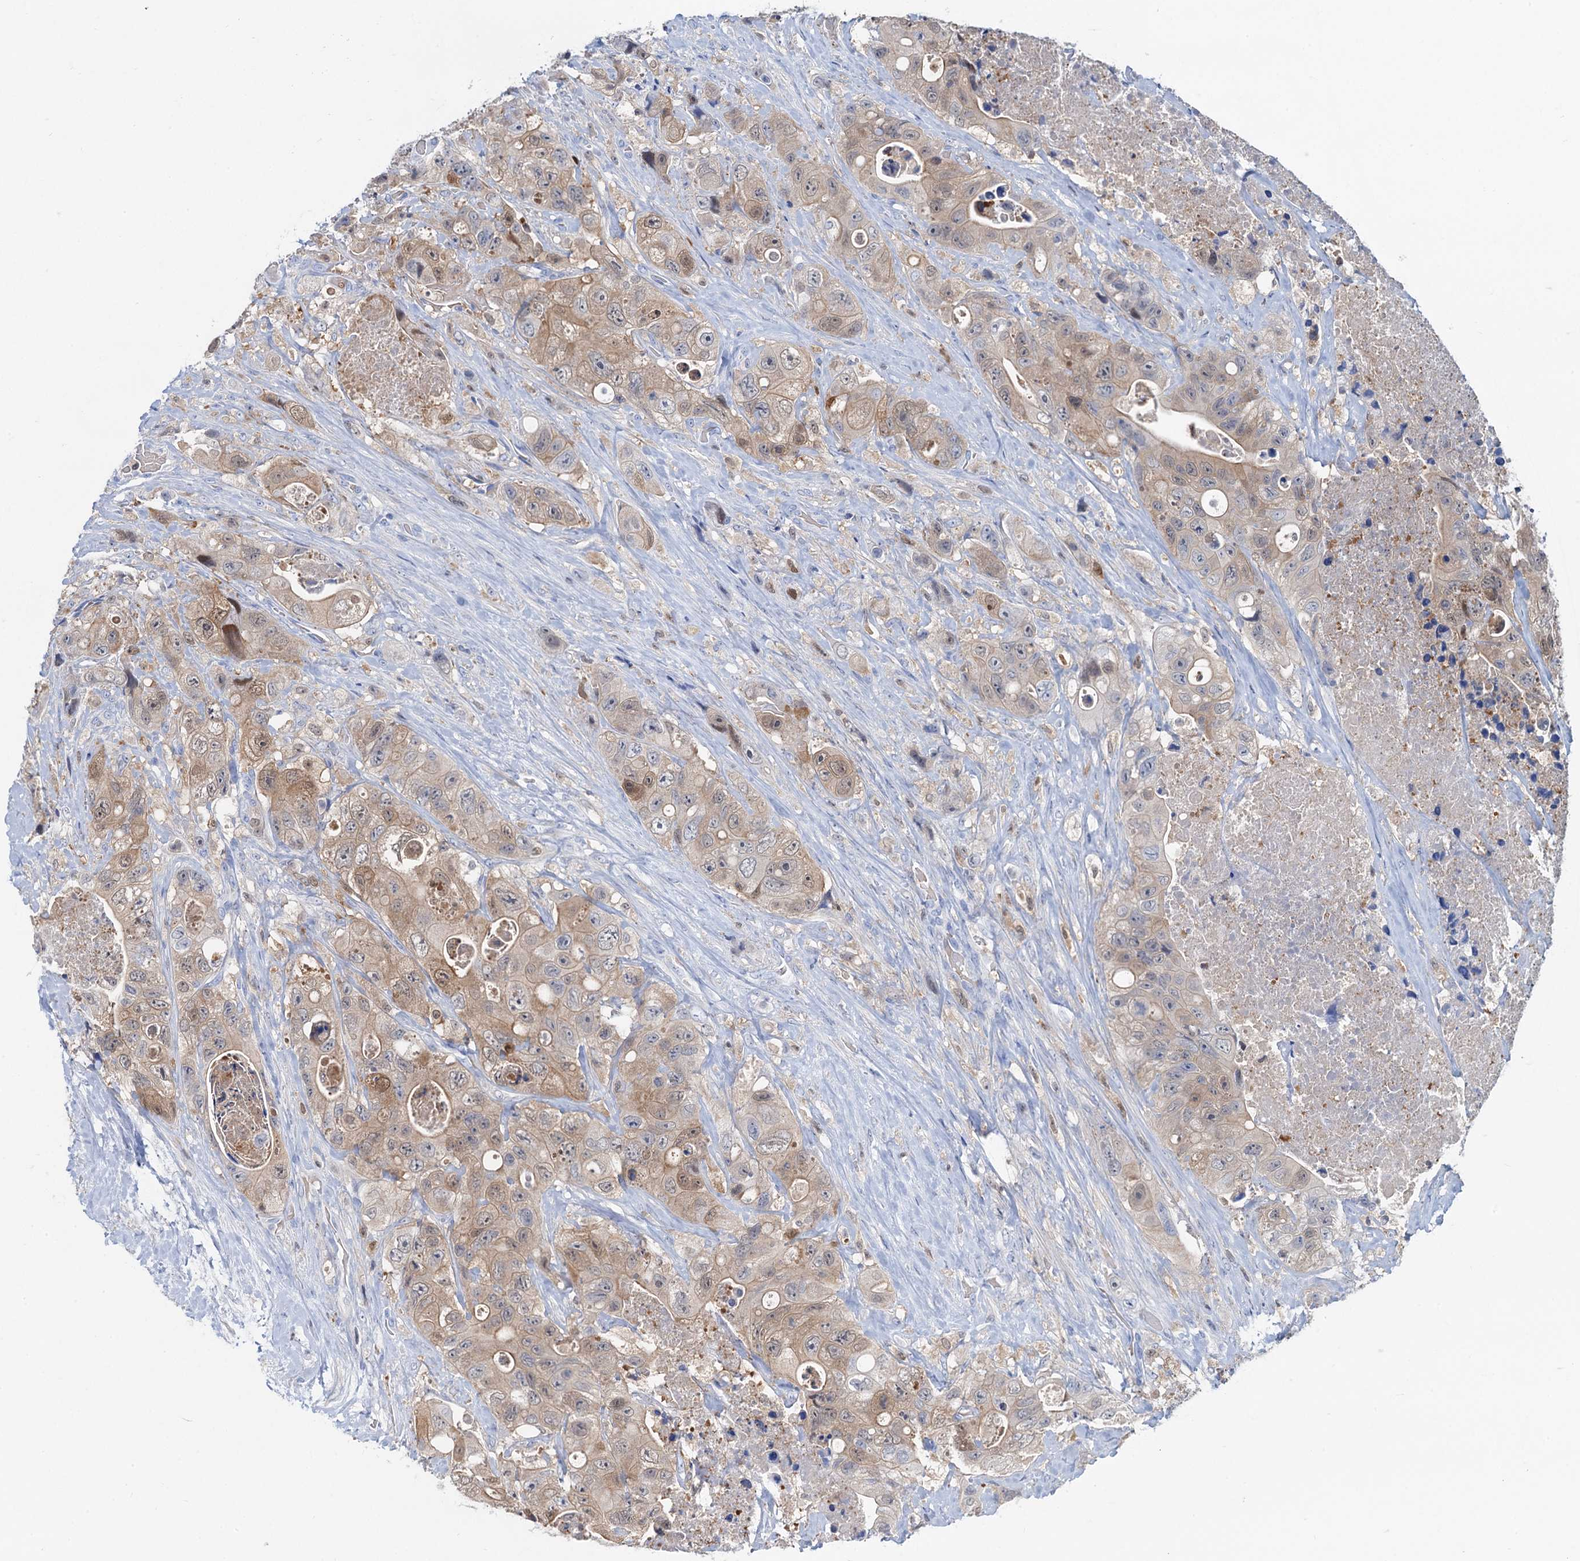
{"staining": {"intensity": "weak", "quantity": ">75%", "location": "cytoplasmic/membranous,nuclear"}, "tissue": "colorectal cancer", "cell_type": "Tumor cells", "image_type": "cancer", "snomed": [{"axis": "morphology", "description": "Adenocarcinoma, NOS"}, {"axis": "topography", "description": "Colon"}], "caption": "Weak cytoplasmic/membranous and nuclear positivity for a protein is present in approximately >75% of tumor cells of adenocarcinoma (colorectal) using immunohistochemistry.", "gene": "FAH", "patient": {"sex": "female", "age": 46}}